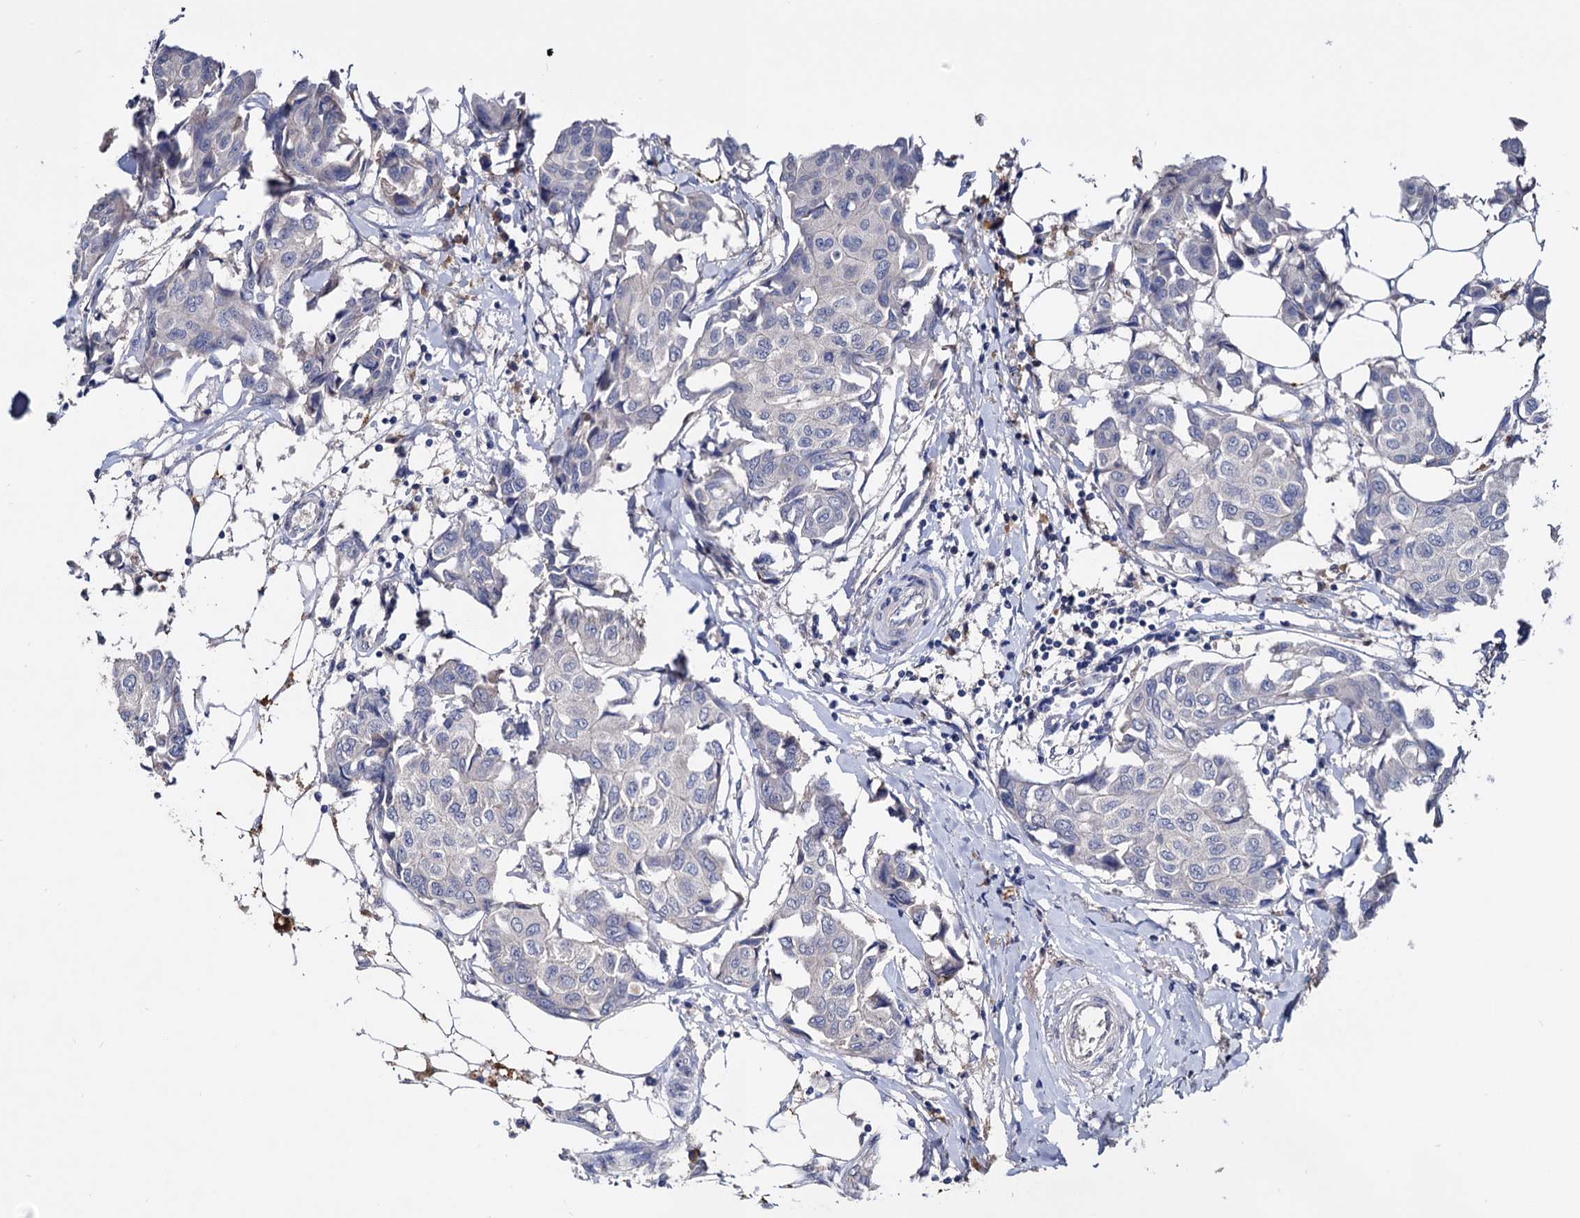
{"staining": {"intensity": "negative", "quantity": "none", "location": "none"}, "tissue": "breast cancer", "cell_type": "Tumor cells", "image_type": "cancer", "snomed": [{"axis": "morphology", "description": "Duct carcinoma"}, {"axis": "topography", "description": "Breast"}], "caption": "Breast cancer (invasive ductal carcinoma) was stained to show a protein in brown. There is no significant expression in tumor cells. (DAB immunohistochemistry (IHC), high magnification).", "gene": "NPAS4", "patient": {"sex": "female", "age": 80}}